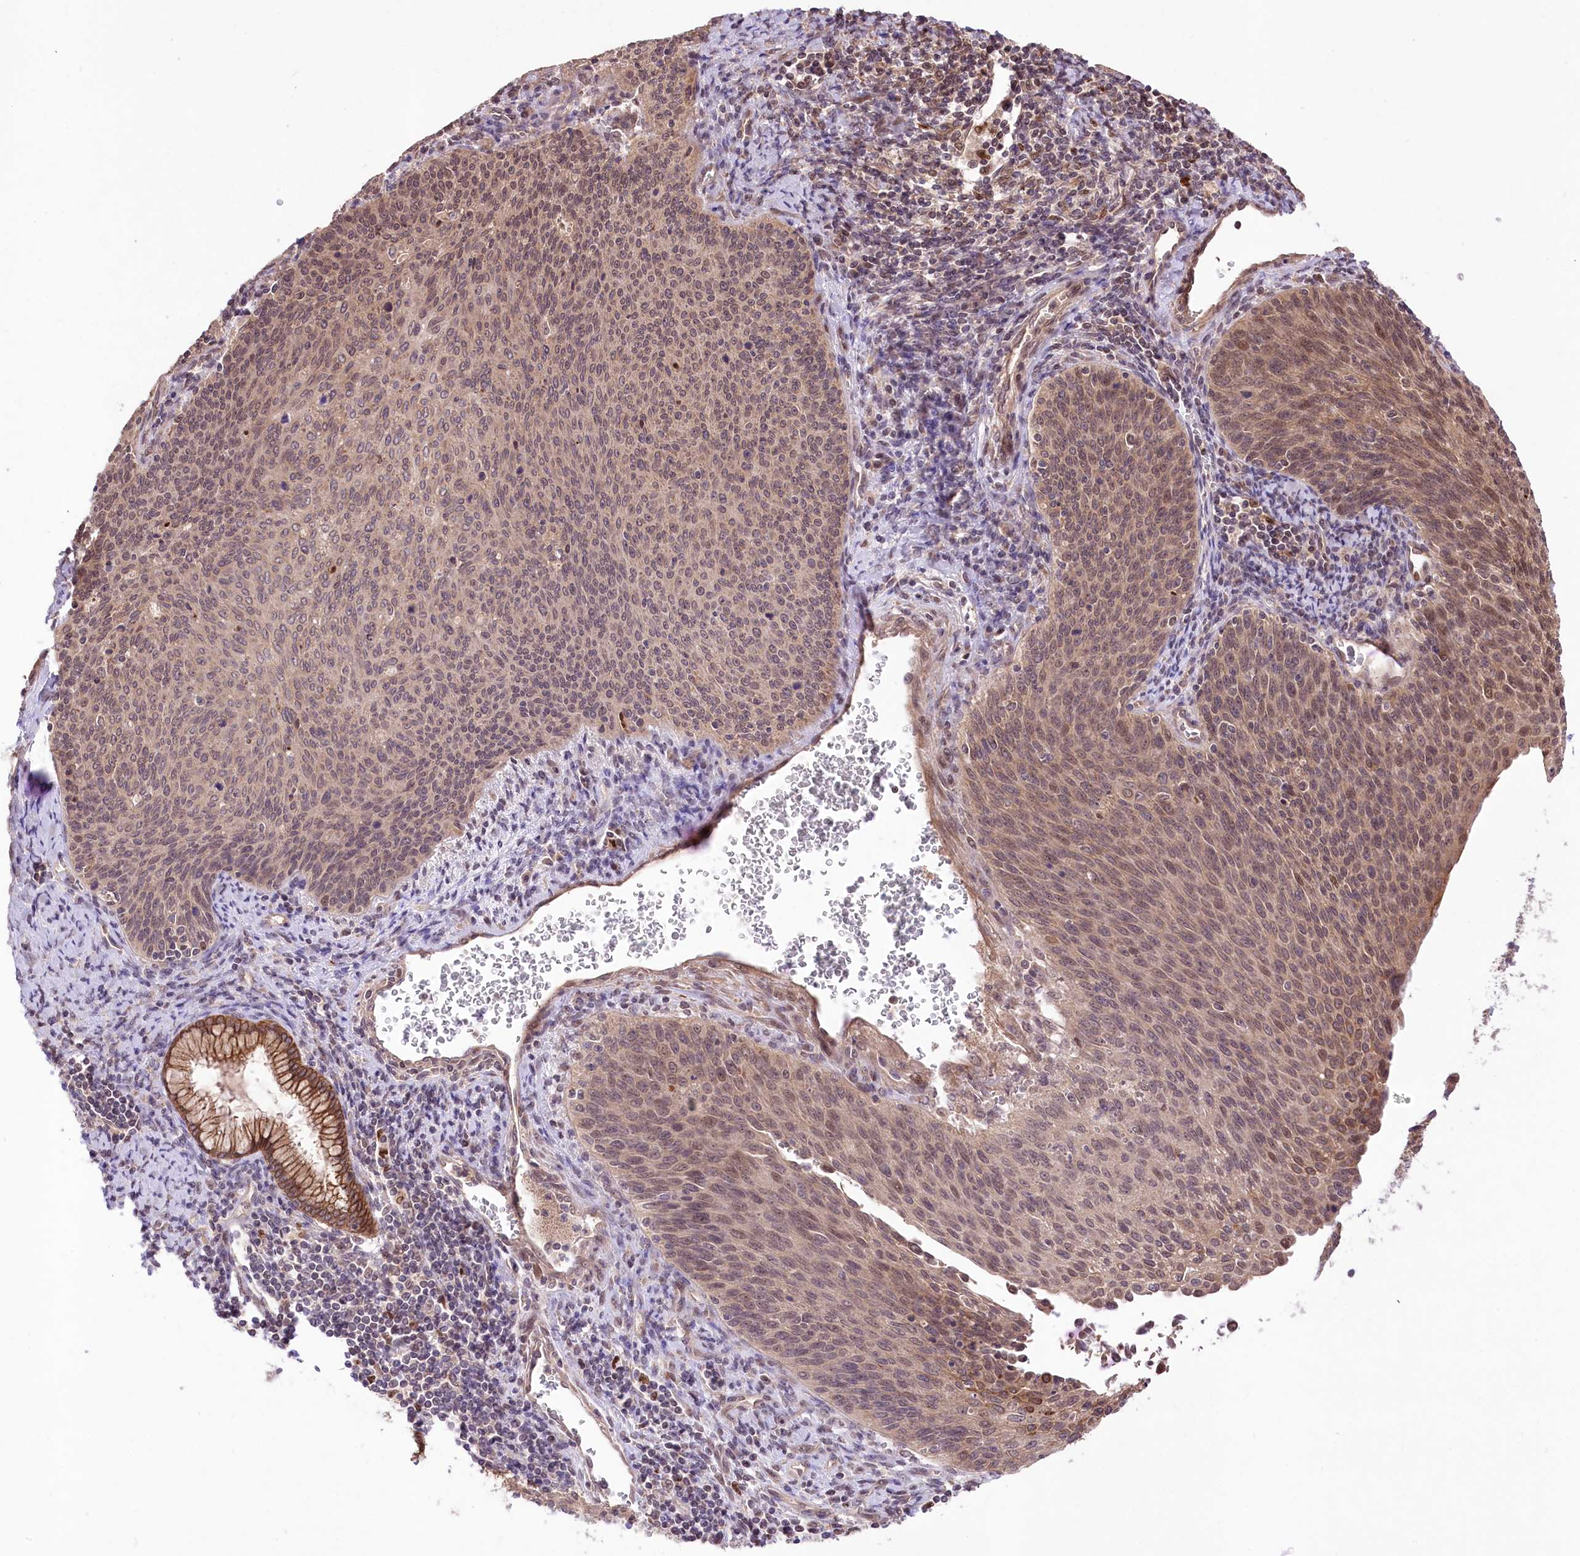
{"staining": {"intensity": "moderate", "quantity": ">75%", "location": "cytoplasmic/membranous,nuclear"}, "tissue": "cervical cancer", "cell_type": "Tumor cells", "image_type": "cancer", "snomed": [{"axis": "morphology", "description": "Squamous cell carcinoma, NOS"}, {"axis": "topography", "description": "Cervix"}], "caption": "Immunohistochemistry (DAB (3,3'-diaminobenzidine)) staining of human cervical squamous cell carcinoma shows moderate cytoplasmic/membranous and nuclear protein positivity in approximately >75% of tumor cells.", "gene": "HELT", "patient": {"sex": "female", "age": 55}}